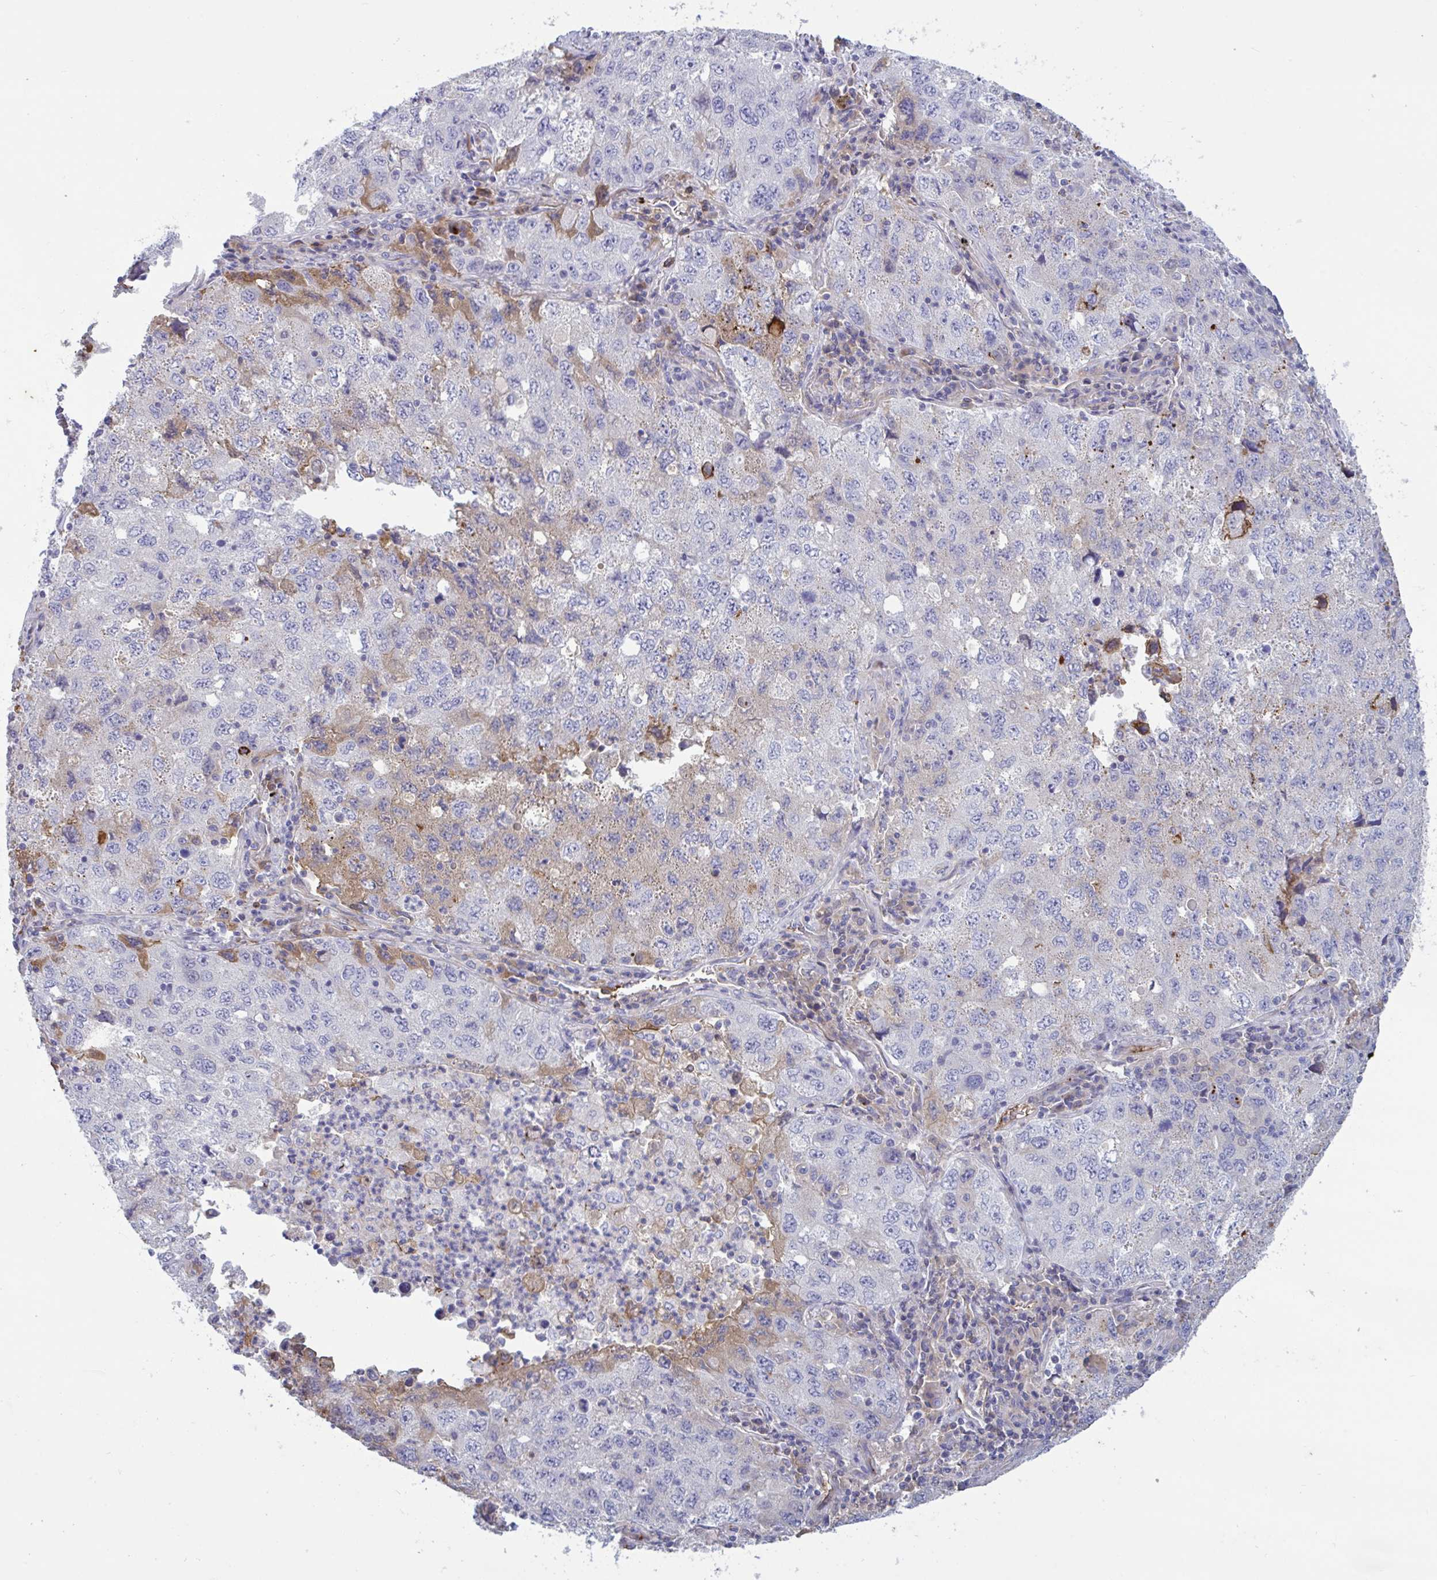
{"staining": {"intensity": "negative", "quantity": "none", "location": "none"}, "tissue": "lung cancer", "cell_type": "Tumor cells", "image_type": "cancer", "snomed": [{"axis": "morphology", "description": "Adenocarcinoma, NOS"}, {"axis": "topography", "description": "Lung"}], "caption": "IHC of human adenocarcinoma (lung) displays no staining in tumor cells.", "gene": "IL1R1", "patient": {"sex": "female", "age": 57}}